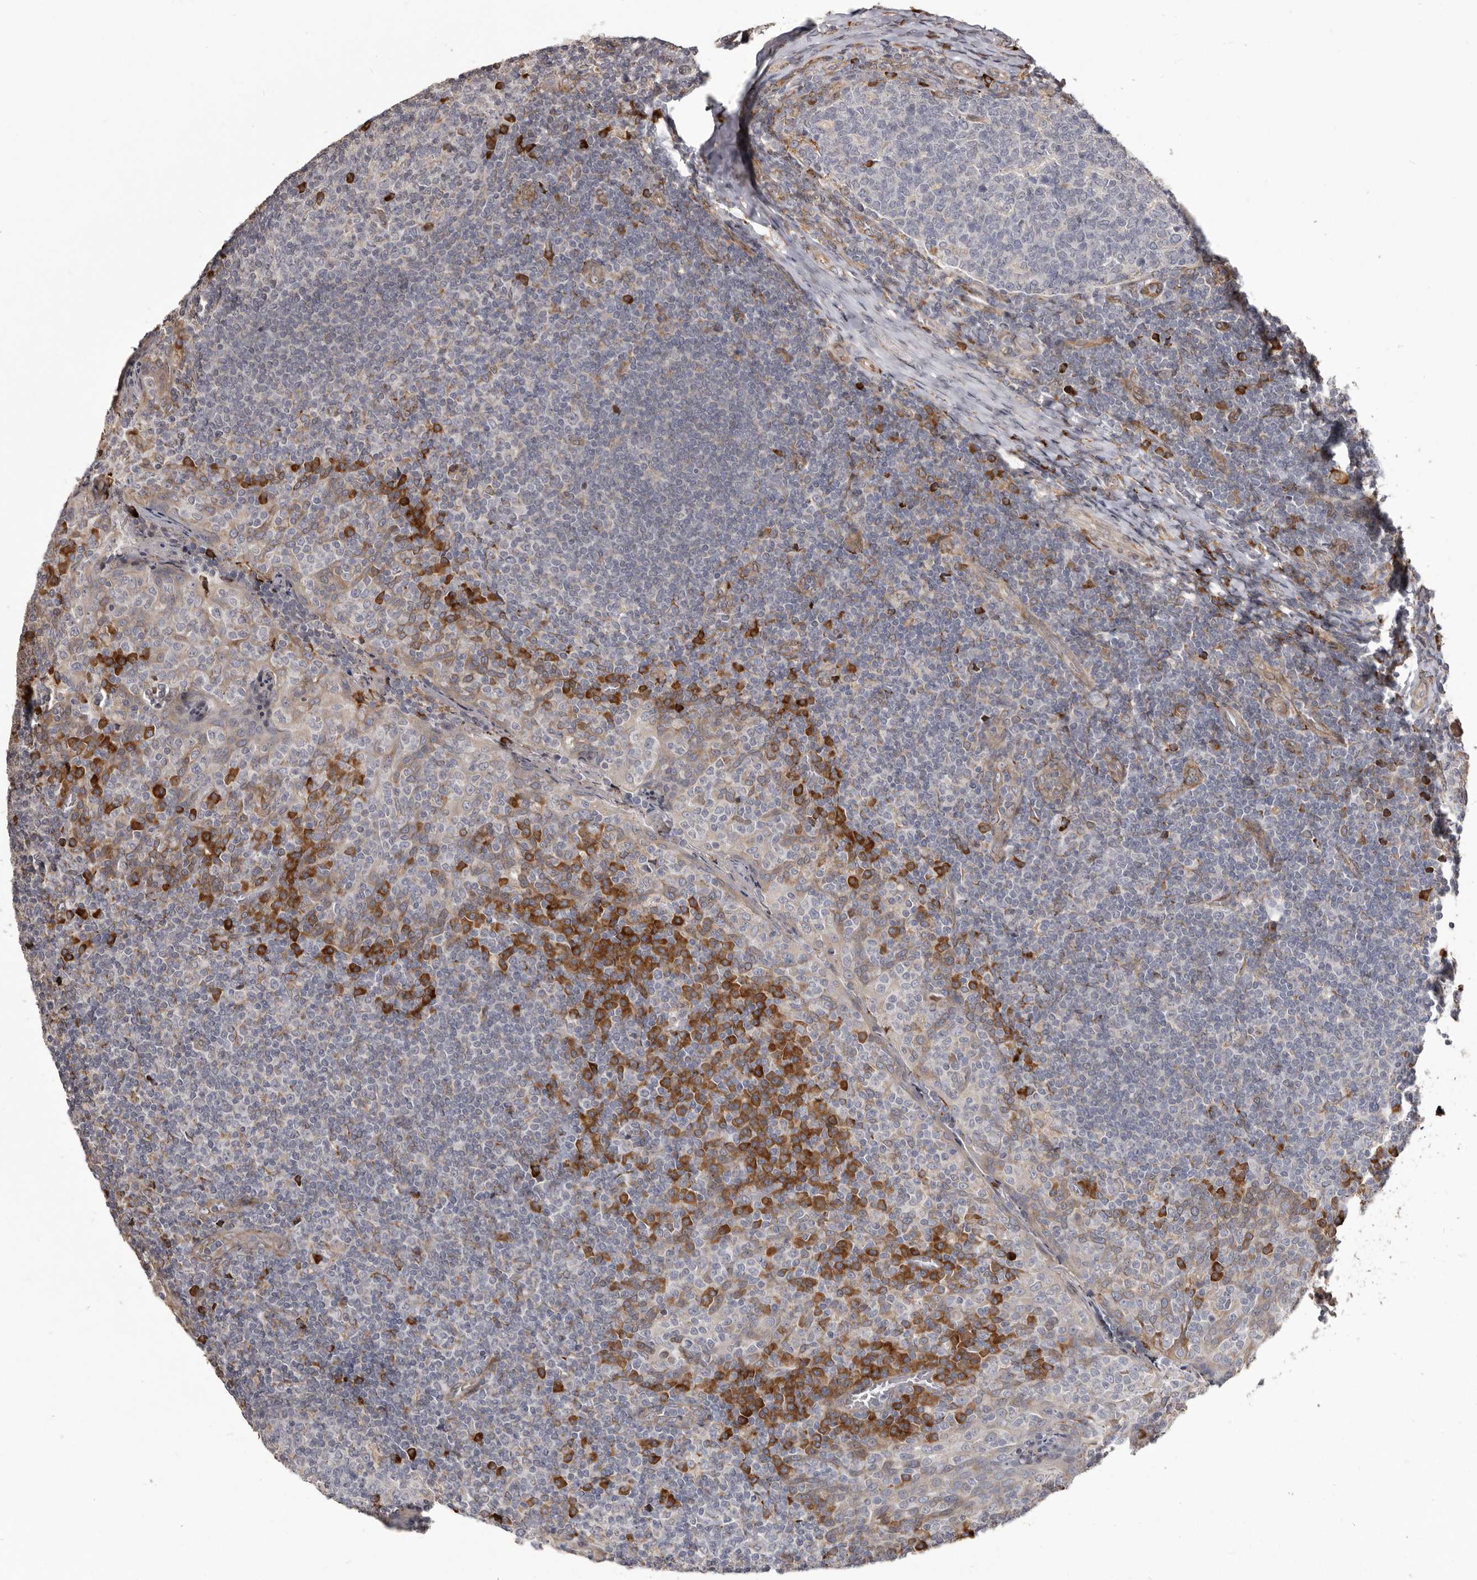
{"staining": {"intensity": "moderate", "quantity": "<25%", "location": "cytoplasmic/membranous"}, "tissue": "tonsil", "cell_type": "Germinal center cells", "image_type": "normal", "snomed": [{"axis": "morphology", "description": "Normal tissue, NOS"}, {"axis": "topography", "description": "Tonsil"}], "caption": "This histopathology image reveals immunohistochemistry staining of unremarkable human tonsil, with low moderate cytoplasmic/membranous expression in about <25% of germinal center cells.", "gene": "NUP43", "patient": {"sex": "female", "age": 19}}